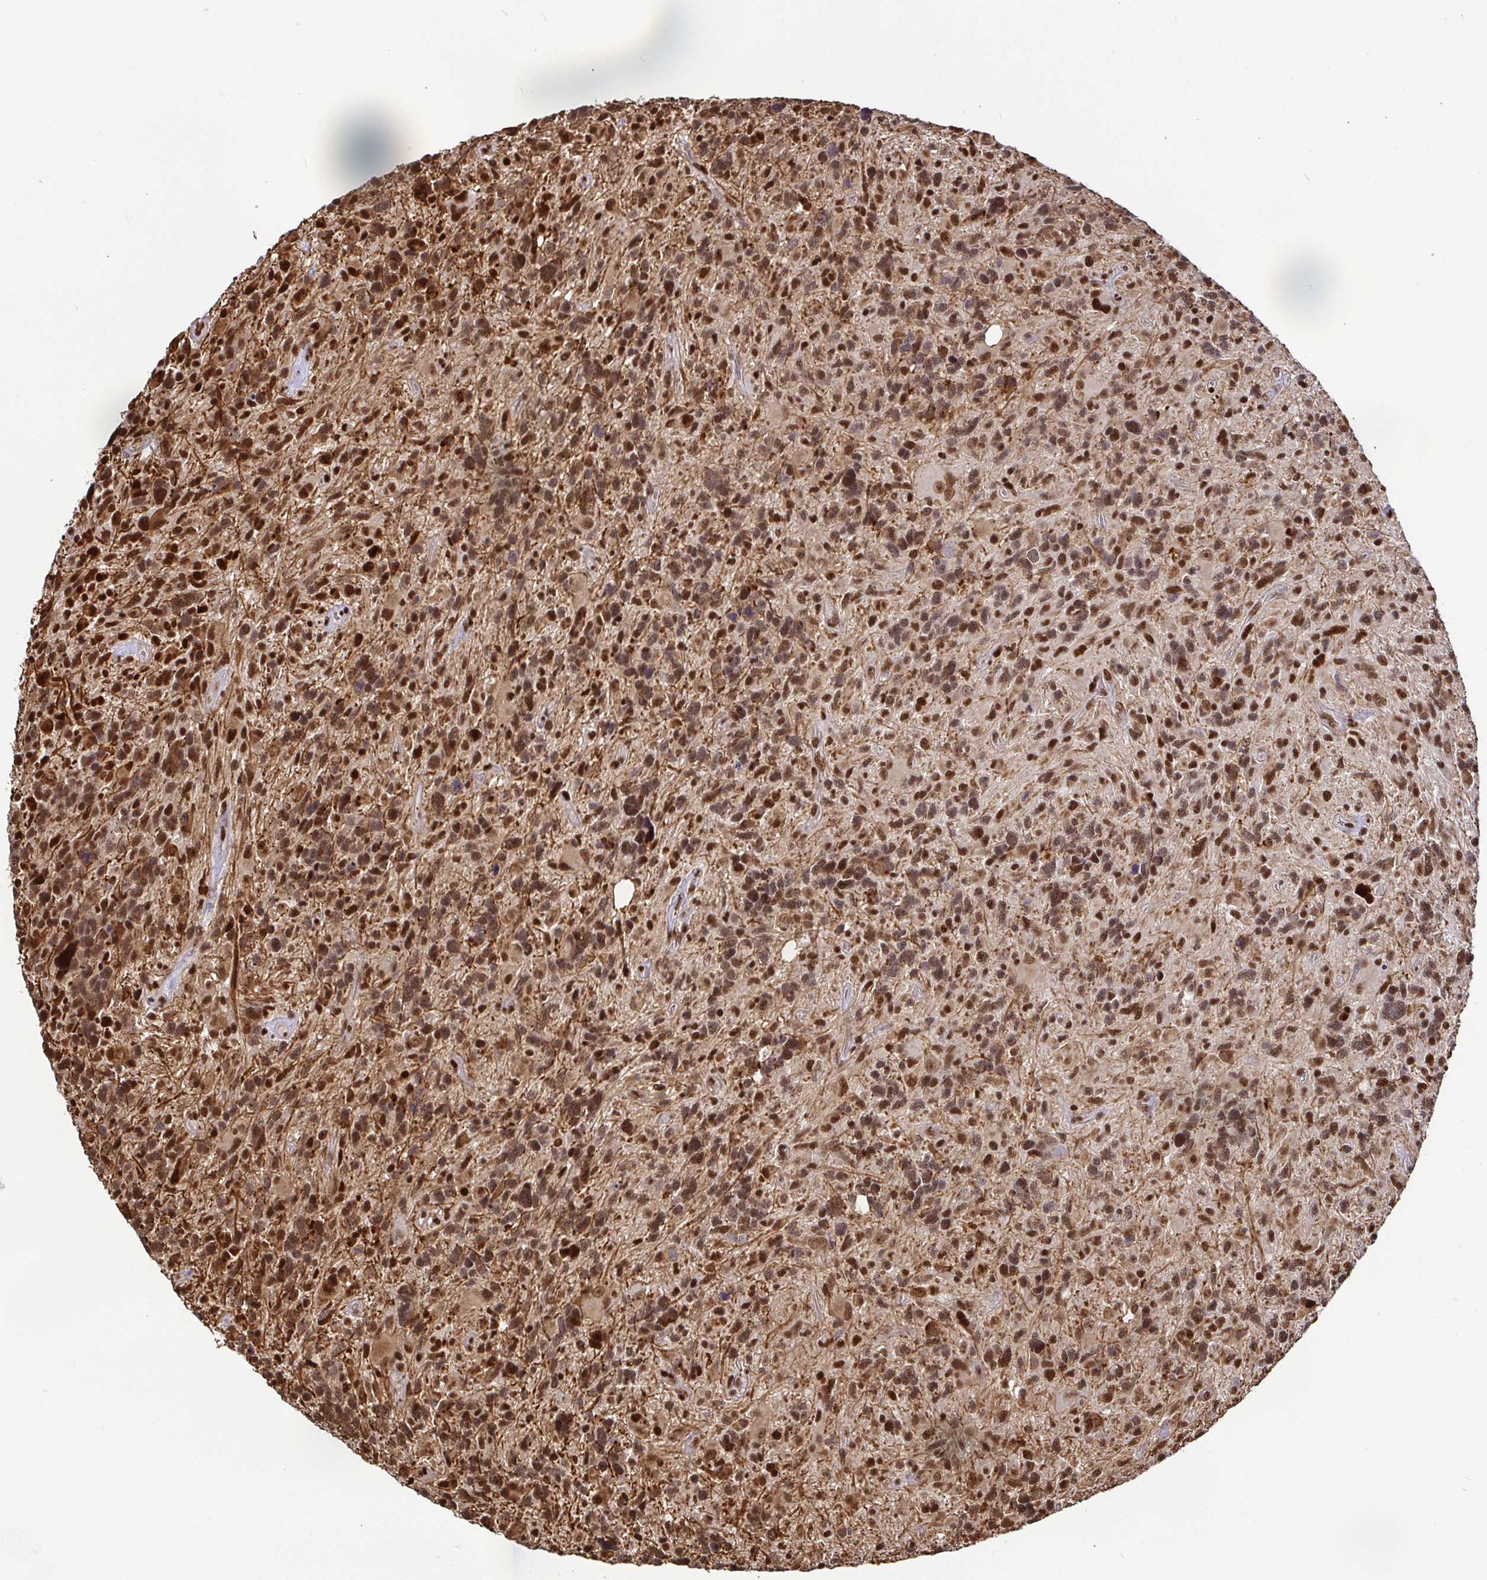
{"staining": {"intensity": "moderate", "quantity": ">75%", "location": "cytoplasmic/membranous,nuclear"}, "tissue": "glioma", "cell_type": "Tumor cells", "image_type": "cancer", "snomed": [{"axis": "morphology", "description": "Glioma, malignant, High grade"}, {"axis": "topography", "description": "Brain"}], "caption": "Human malignant high-grade glioma stained with a protein marker demonstrates moderate staining in tumor cells.", "gene": "SP3", "patient": {"sex": "male", "age": 49}}